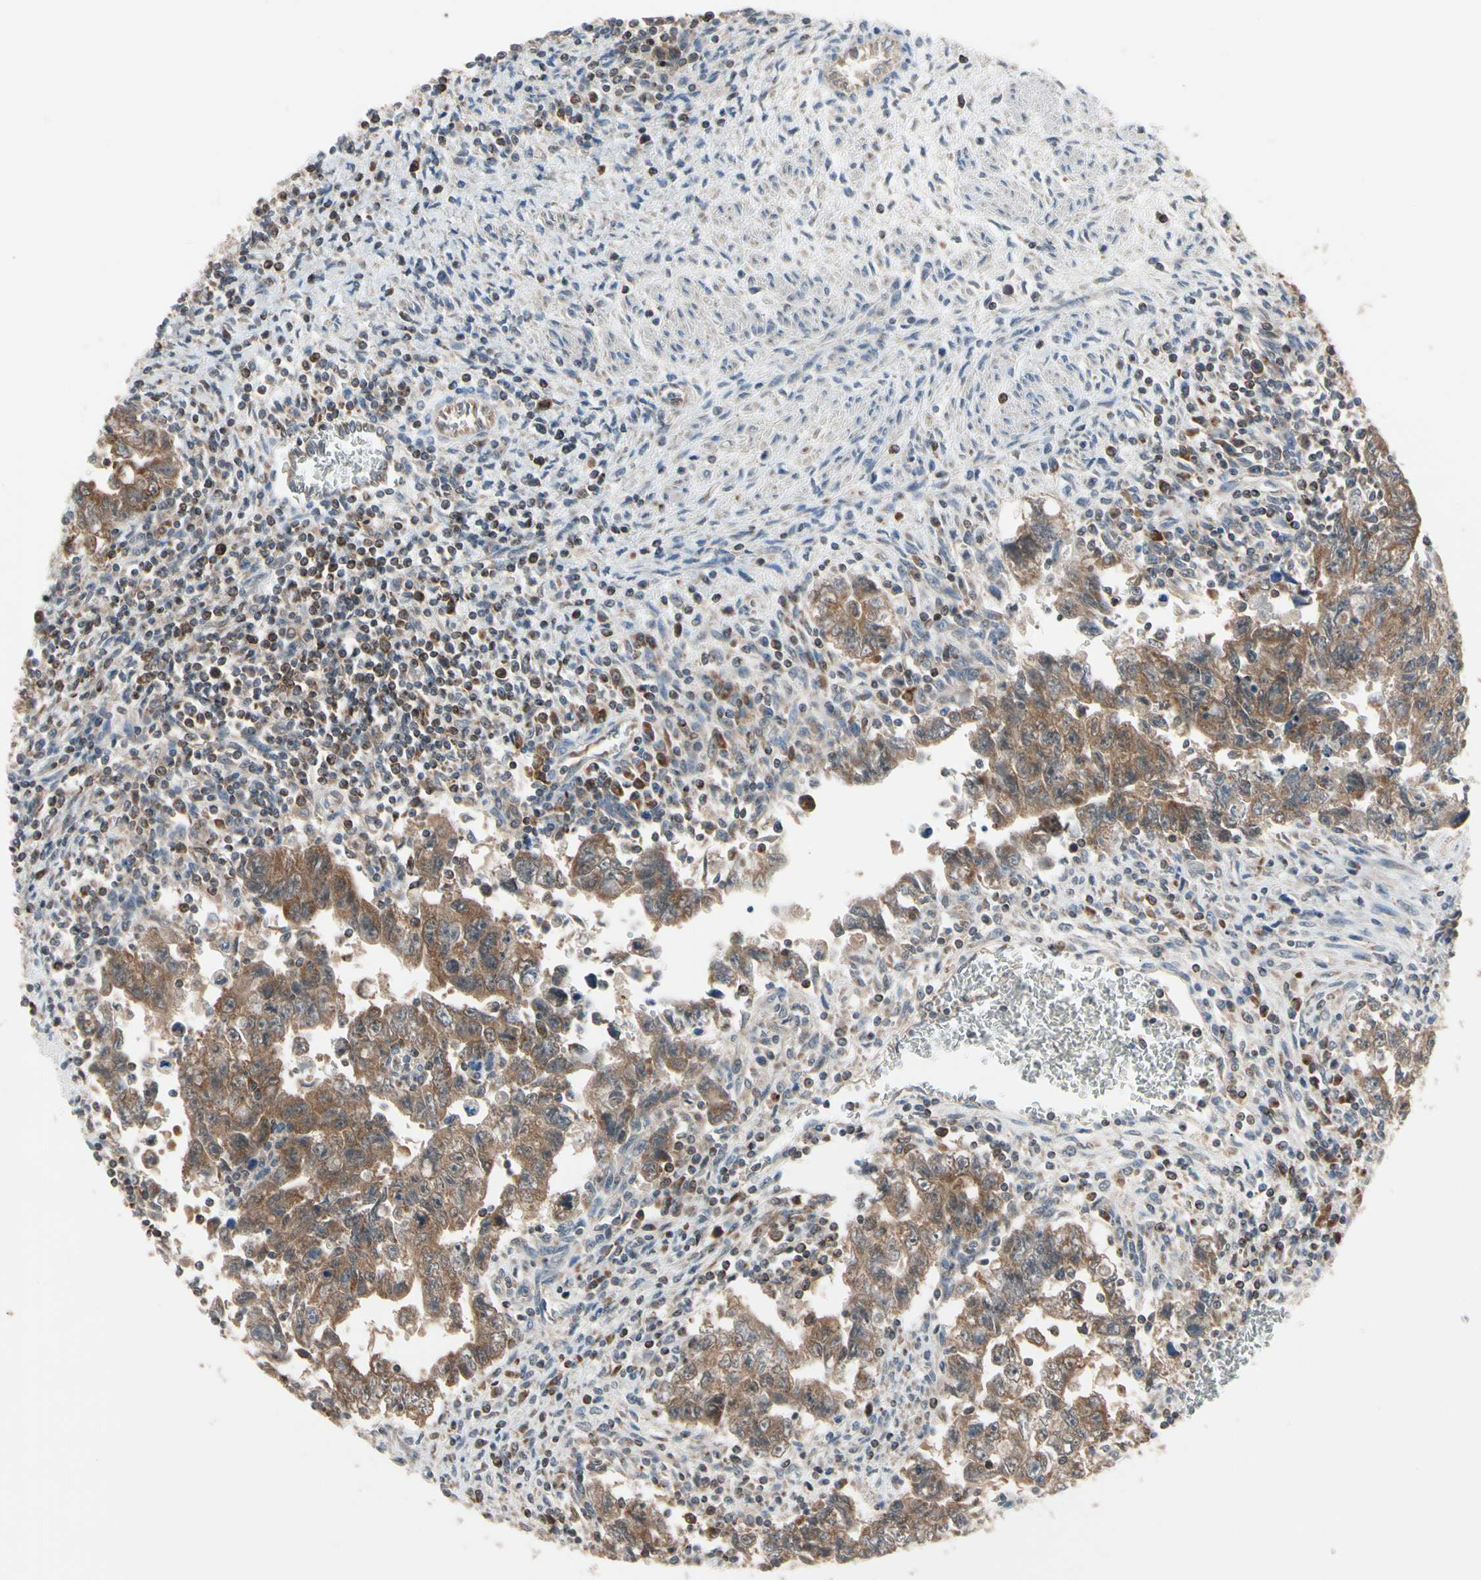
{"staining": {"intensity": "moderate", "quantity": ">75%", "location": "cytoplasmic/membranous"}, "tissue": "testis cancer", "cell_type": "Tumor cells", "image_type": "cancer", "snomed": [{"axis": "morphology", "description": "Carcinoma, Embryonal, NOS"}, {"axis": "topography", "description": "Testis"}], "caption": "The immunohistochemical stain highlights moderate cytoplasmic/membranous positivity in tumor cells of embryonal carcinoma (testis) tissue.", "gene": "MTHFS", "patient": {"sex": "male", "age": 28}}